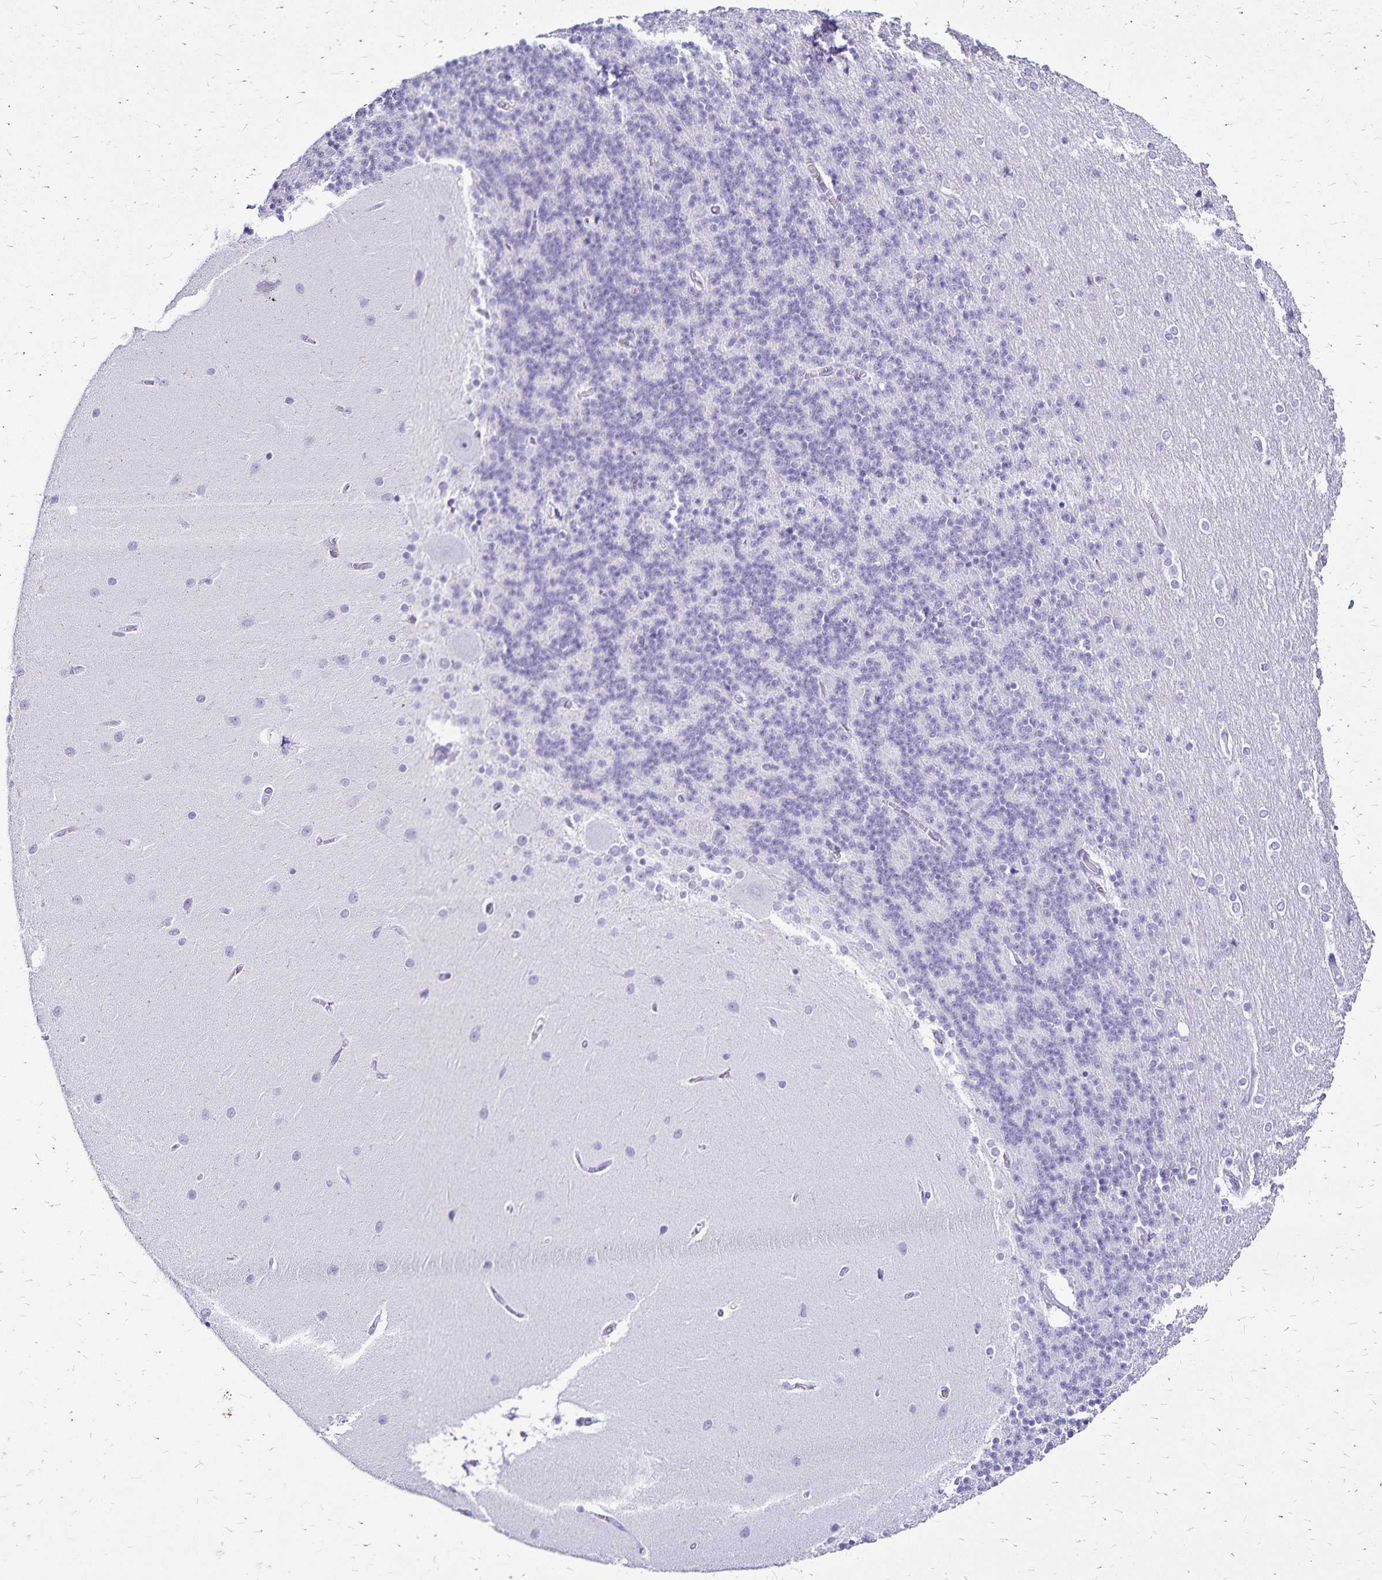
{"staining": {"intensity": "negative", "quantity": "none", "location": "none"}, "tissue": "cerebellum", "cell_type": "Cells in granular layer", "image_type": "normal", "snomed": [{"axis": "morphology", "description": "Normal tissue, NOS"}, {"axis": "topography", "description": "Cerebellum"}], "caption": "This is an immunohistochemistry (IHC) histopathology image of unremarkable human cerebellum. There is no positivity in cells in granular layer.", "gene": "LIN28B", "patient": {"sex": "female", "age": 54}}